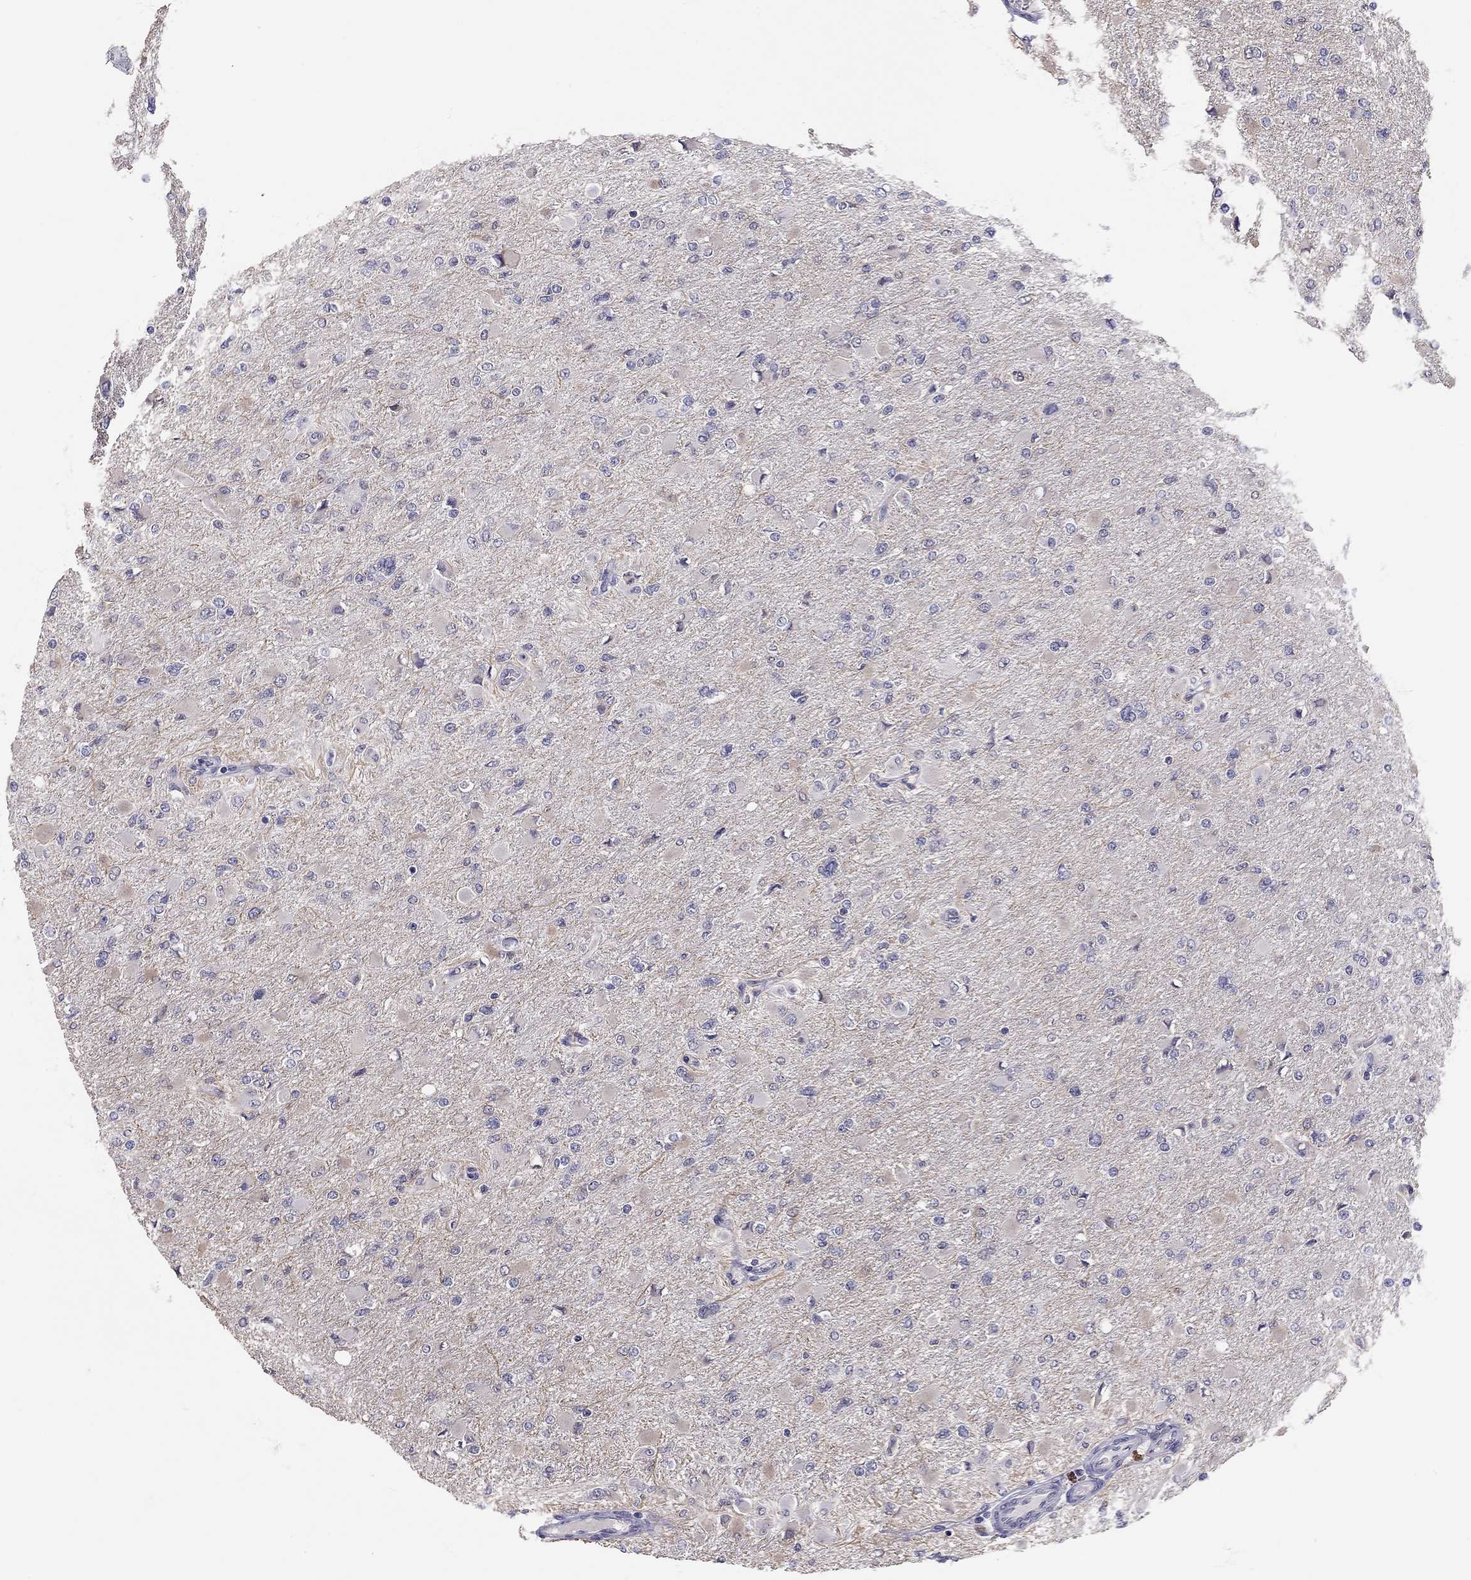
{"staining": {"intensity": "negative", "quantity": "none", "location": "none"}, "tissue": "glioma", "cell_type": "Tumor cells", "image_type": "cancer", "snomed": [{"axis": "morphology", "description": "Glioma, malignant, High grade"}, {"axis": "topography", "description": "Cerebral cortex"}], "caption": "The immunohistochemistry (IHC) photomicrograph has no significant expression in tumor cells of glioma tissue. (DAB immunohistochemistry (IHC) visualized using brightfield microscopy, high magnification).", "gene": "SCARB1", "patient": {"sex": "female", "age": 36}}